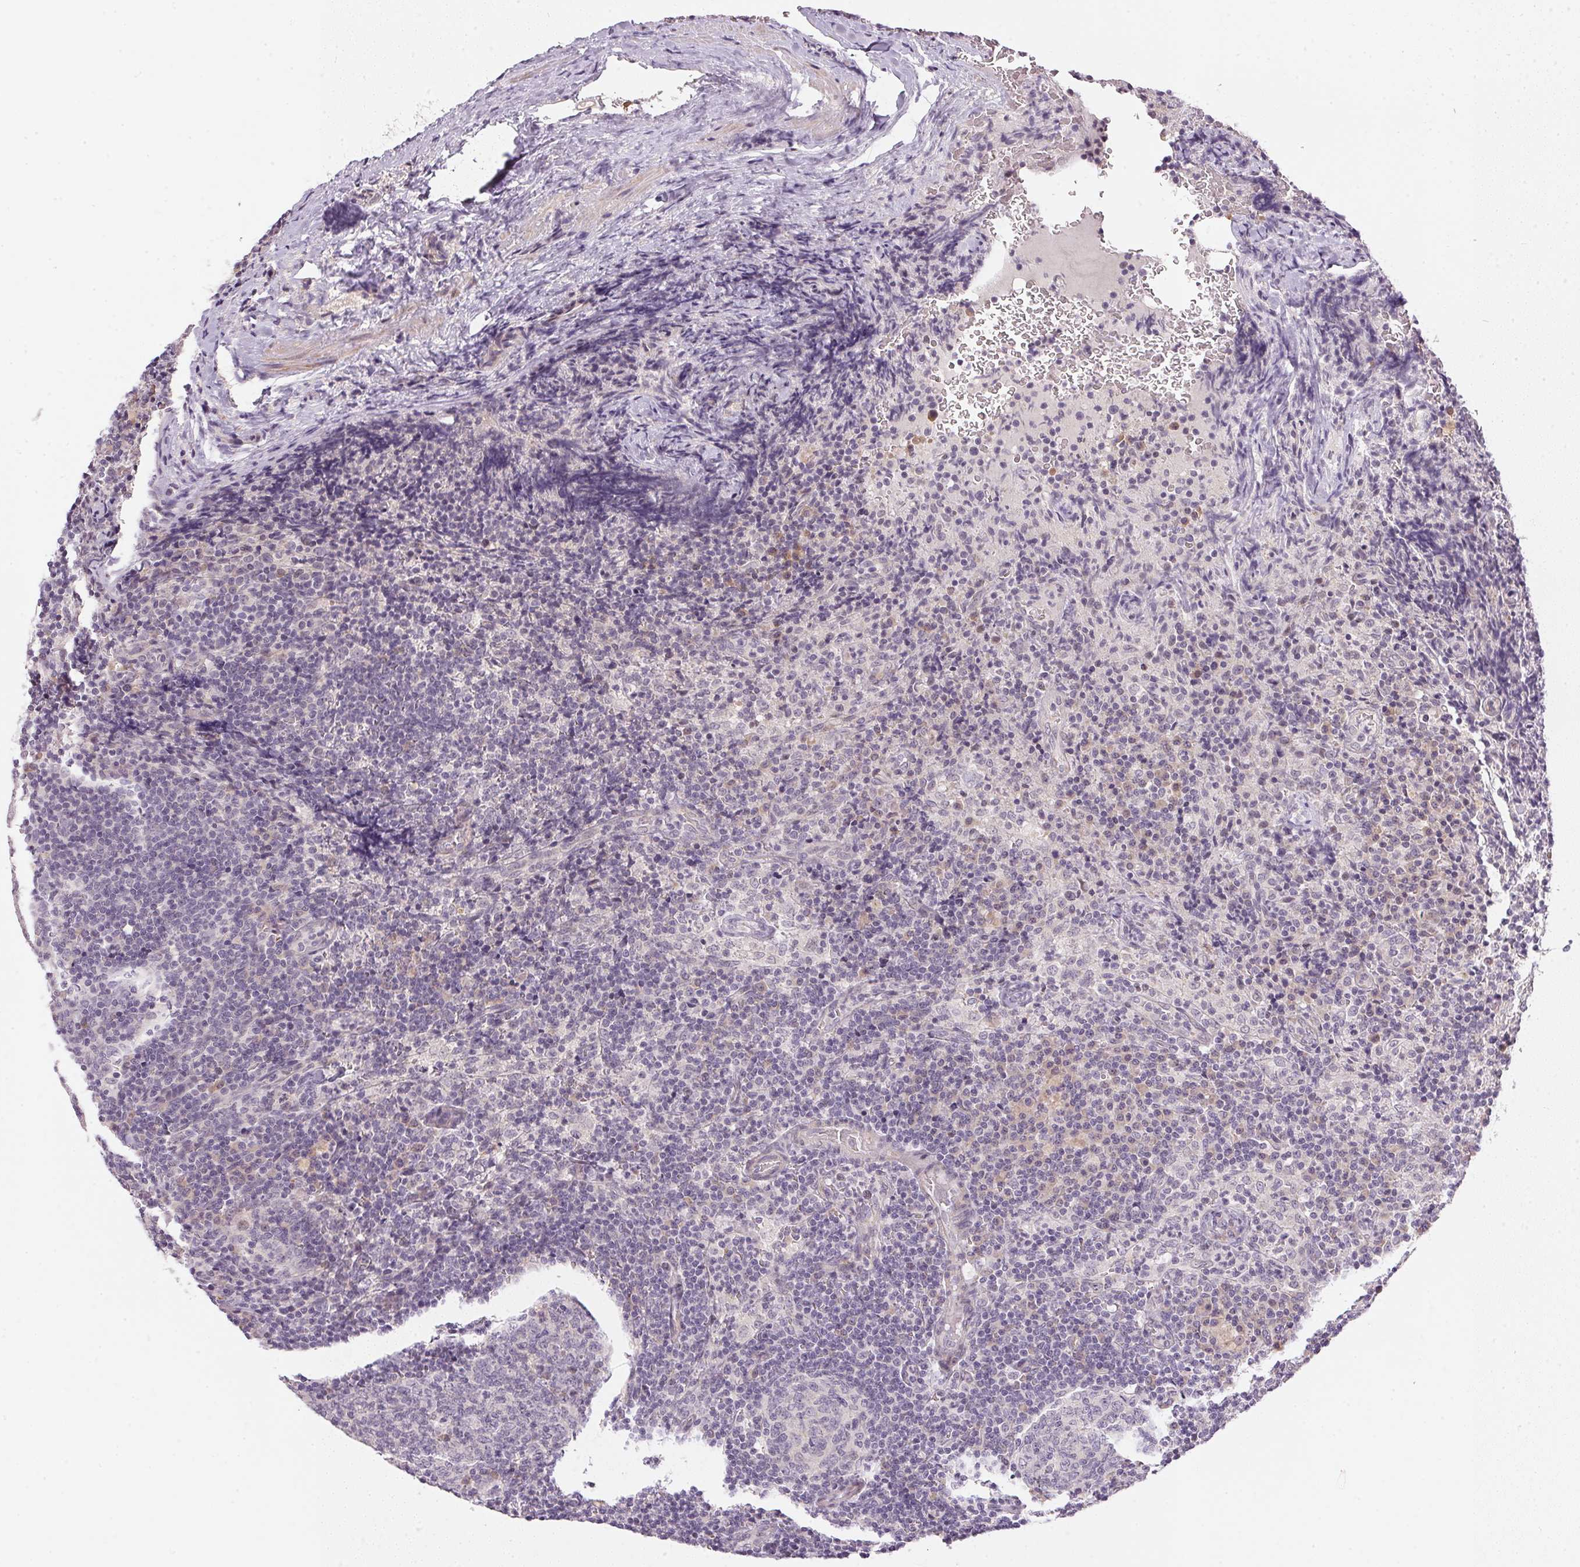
{"staining": {"intensity": "negative", "quantity": "none", "location": "none"}, "tissue": "lymph node", "cell_type": "Germinal center cells", "image_type": "normal", "snomed": [{"axis": "morphology", "description": "Normal tissue, NOS"}, {"axis": "topography", "description": "Lymph node"}], "caption": "Immunohistochemical staining of normal human lymph node demonstrates no significant positivity in germinal center cells. (DAB (3,3'-diaminobenzidine) immunohistochemistry (IHC) visualized using brightfield microscopy, high magnification).", "gene": "TTC23L", "patient": {"sex": "male", "age": 67}}